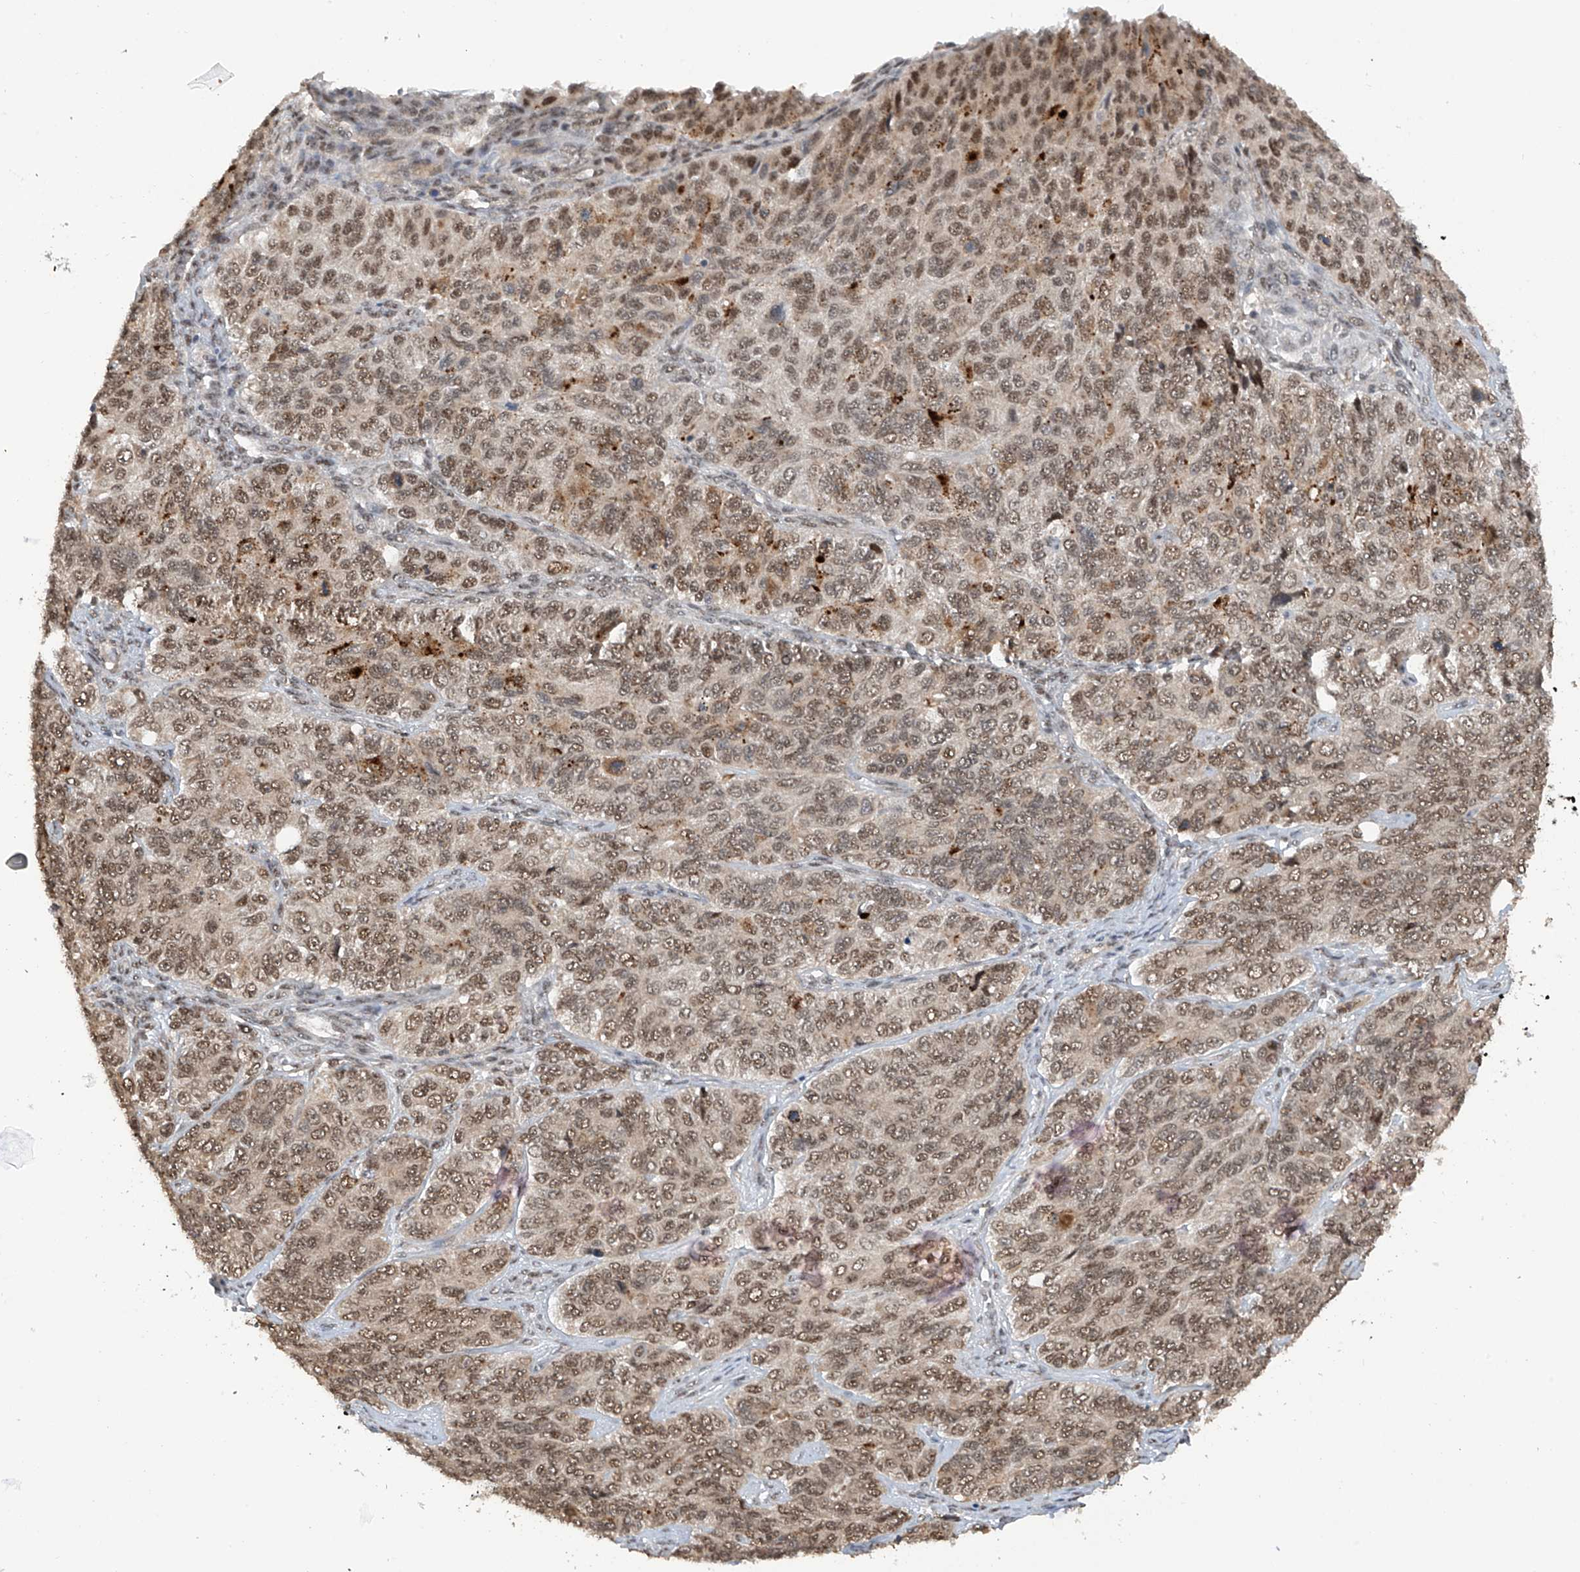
{"staining": {"intensity": "moderate", "quantity": ">75%", "location": "nuclear"}, "tissue": "ovarian cancer", "cell_type": "Tumor cells", "image_type": "cancer", "snomed": [{"axis": "morphology", "description": "Carcinoma, endometroid"}, {"axis": "topography", "description": "Ovary"}], "caption": "Brown immunohistochemical staining in endometroid carcinoma (ovarian) reveals moderate nuclear staining in approximately >75% of tumor cells.", "gene": "RPAIN", "patient": {"sex": "female", "age": 51}}